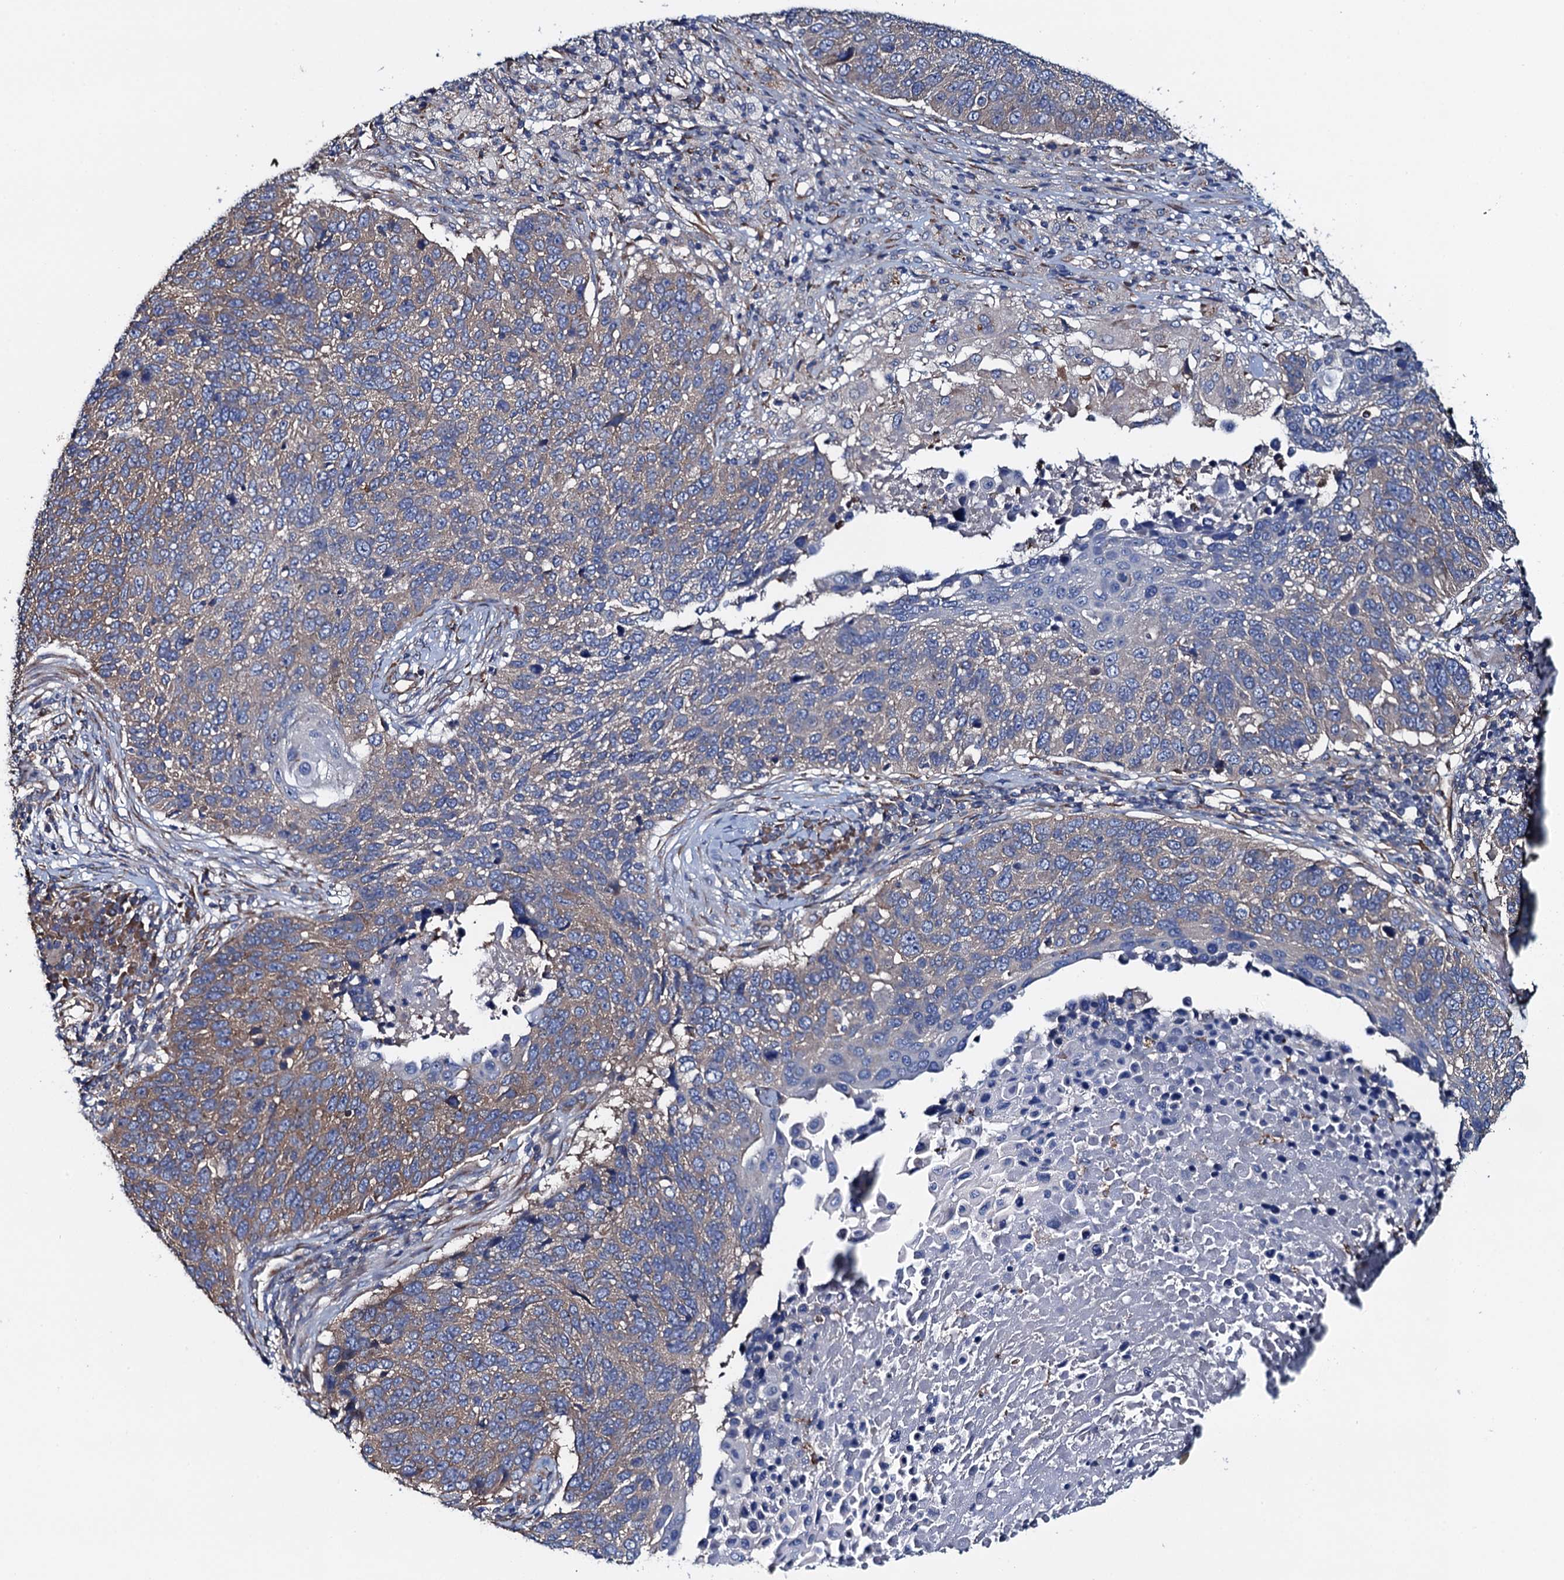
{"staining": {"intensity": "moderate", "quantity": "25%-75%", "location": "cytoplasmic/membranous"}, "tissue": "lung cancer", "cell_type": "Tumor cells", "image_type": "cancer", "snomed": [{"axis": "morphology", "description": "Normal tissue, NOS"}, {"axis": "morphology", "description": "Squamous cell carcinoma, NOS"}, {"axis": "topography", "description": "Lymph node"}, {"axis": "topography", "description": "Lung"}], "caption": "Protein expression analysis of lung cancer (squamous cell carcinoma) displays moderate cytoplasmic/membranous staining in approximately 25%-75% of tumor cells.", "gene": "ADCY9", "patient": {"sex": "male", "age": 66}}